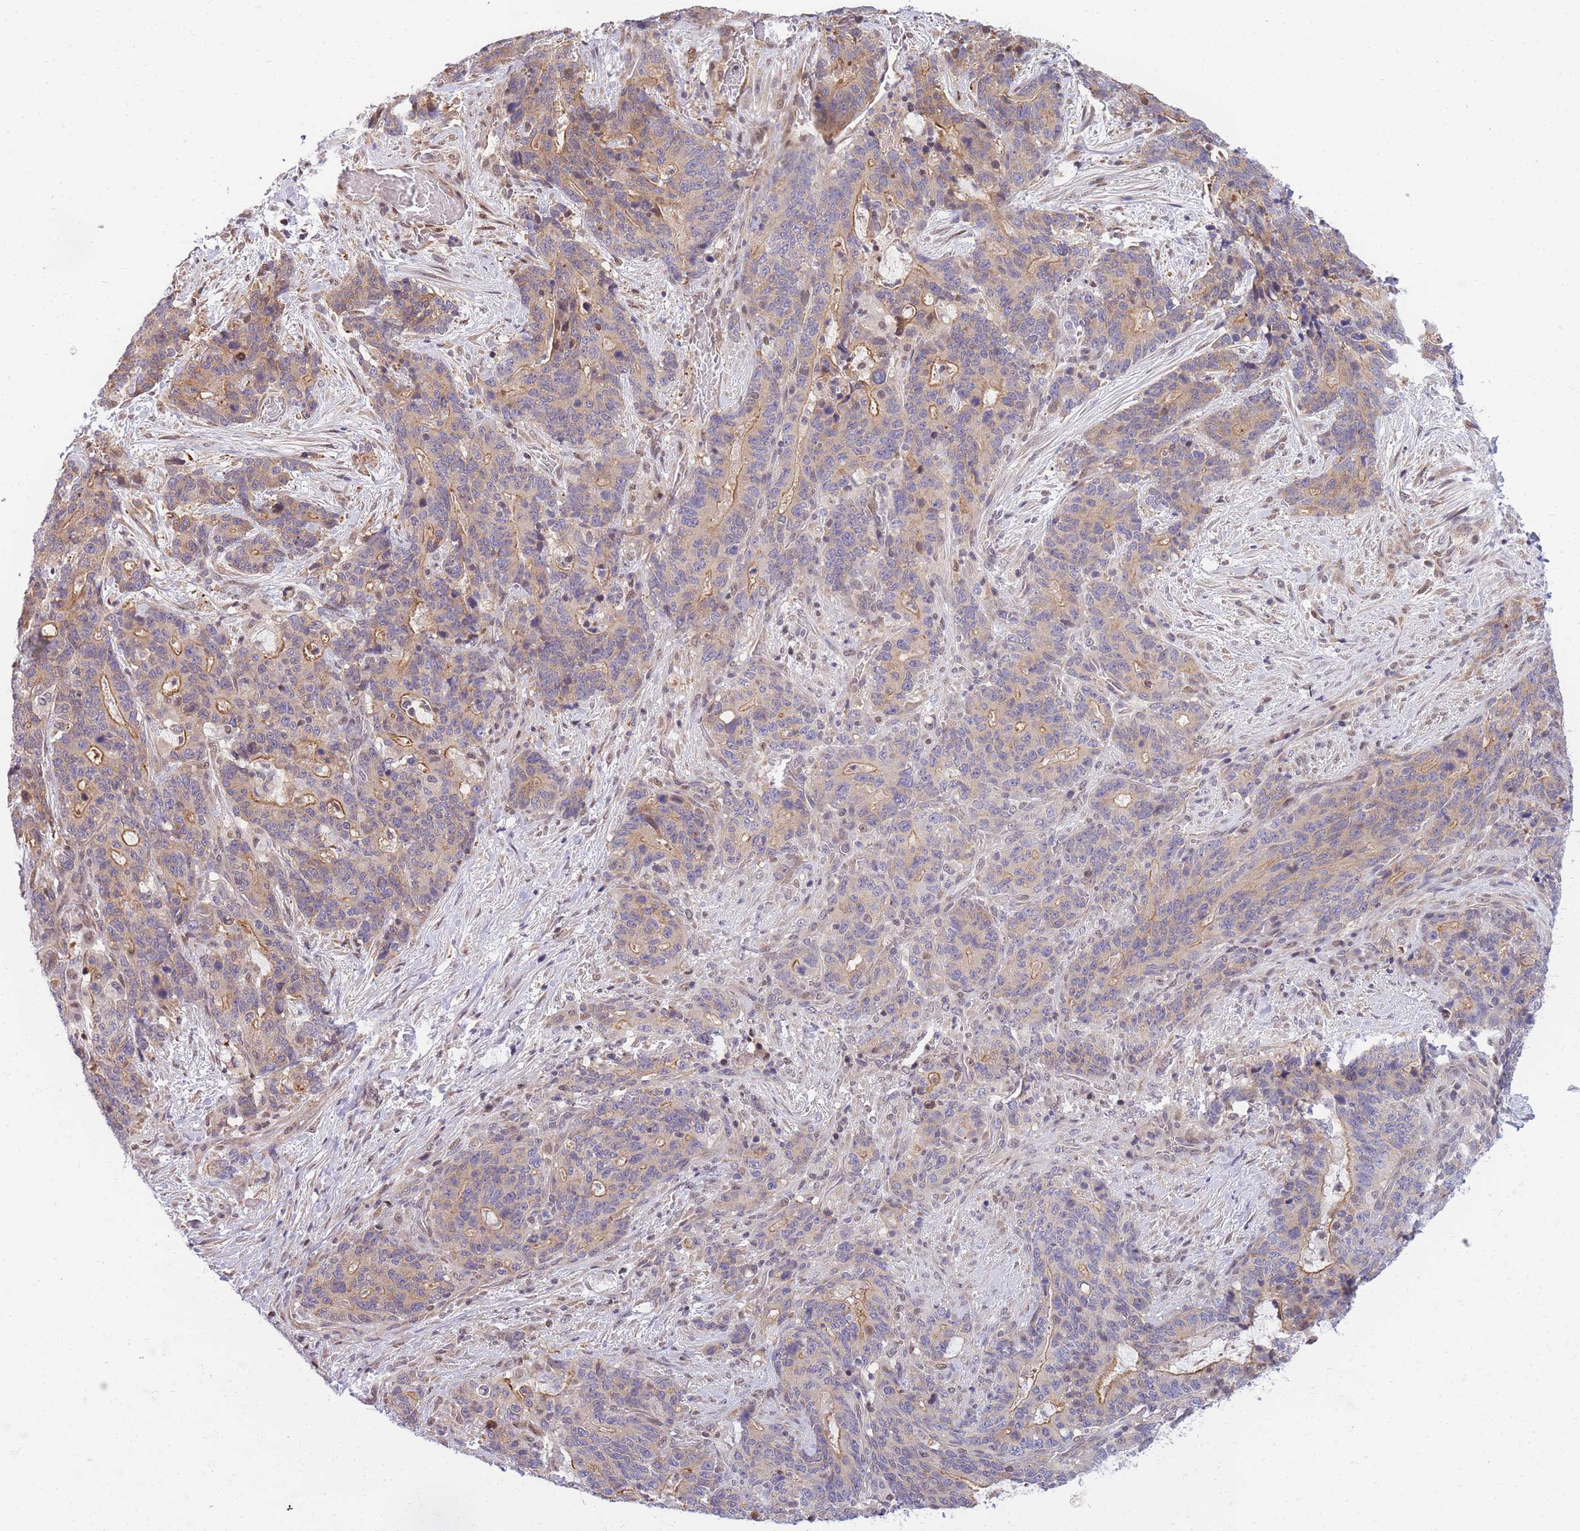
{"staining": {"intensity": "moderate", "quantity": "25%-75%", "location": "cytoplasmic/membranous"}, "tissue": "stomach cancer", "cell_type": "Tumor cells", "image_type": "cancer", "snomed": [{"axis": "morphology", "description": "Normal tissue, NOS"}, {"axis": "morphology", "description": "Adenocarcinoma, NOS"}, {"axis": "topography", "description": "Stomach"}], "caption": "Approximately 25%-75% of tumor cells in stomach adenocarcinoma show moderate cytoplasmic/membranous protein staining as visualized by brown immunohistochemical staining.", "gene": "CRACD", "patient": {"sex": "female", "age": 64}}